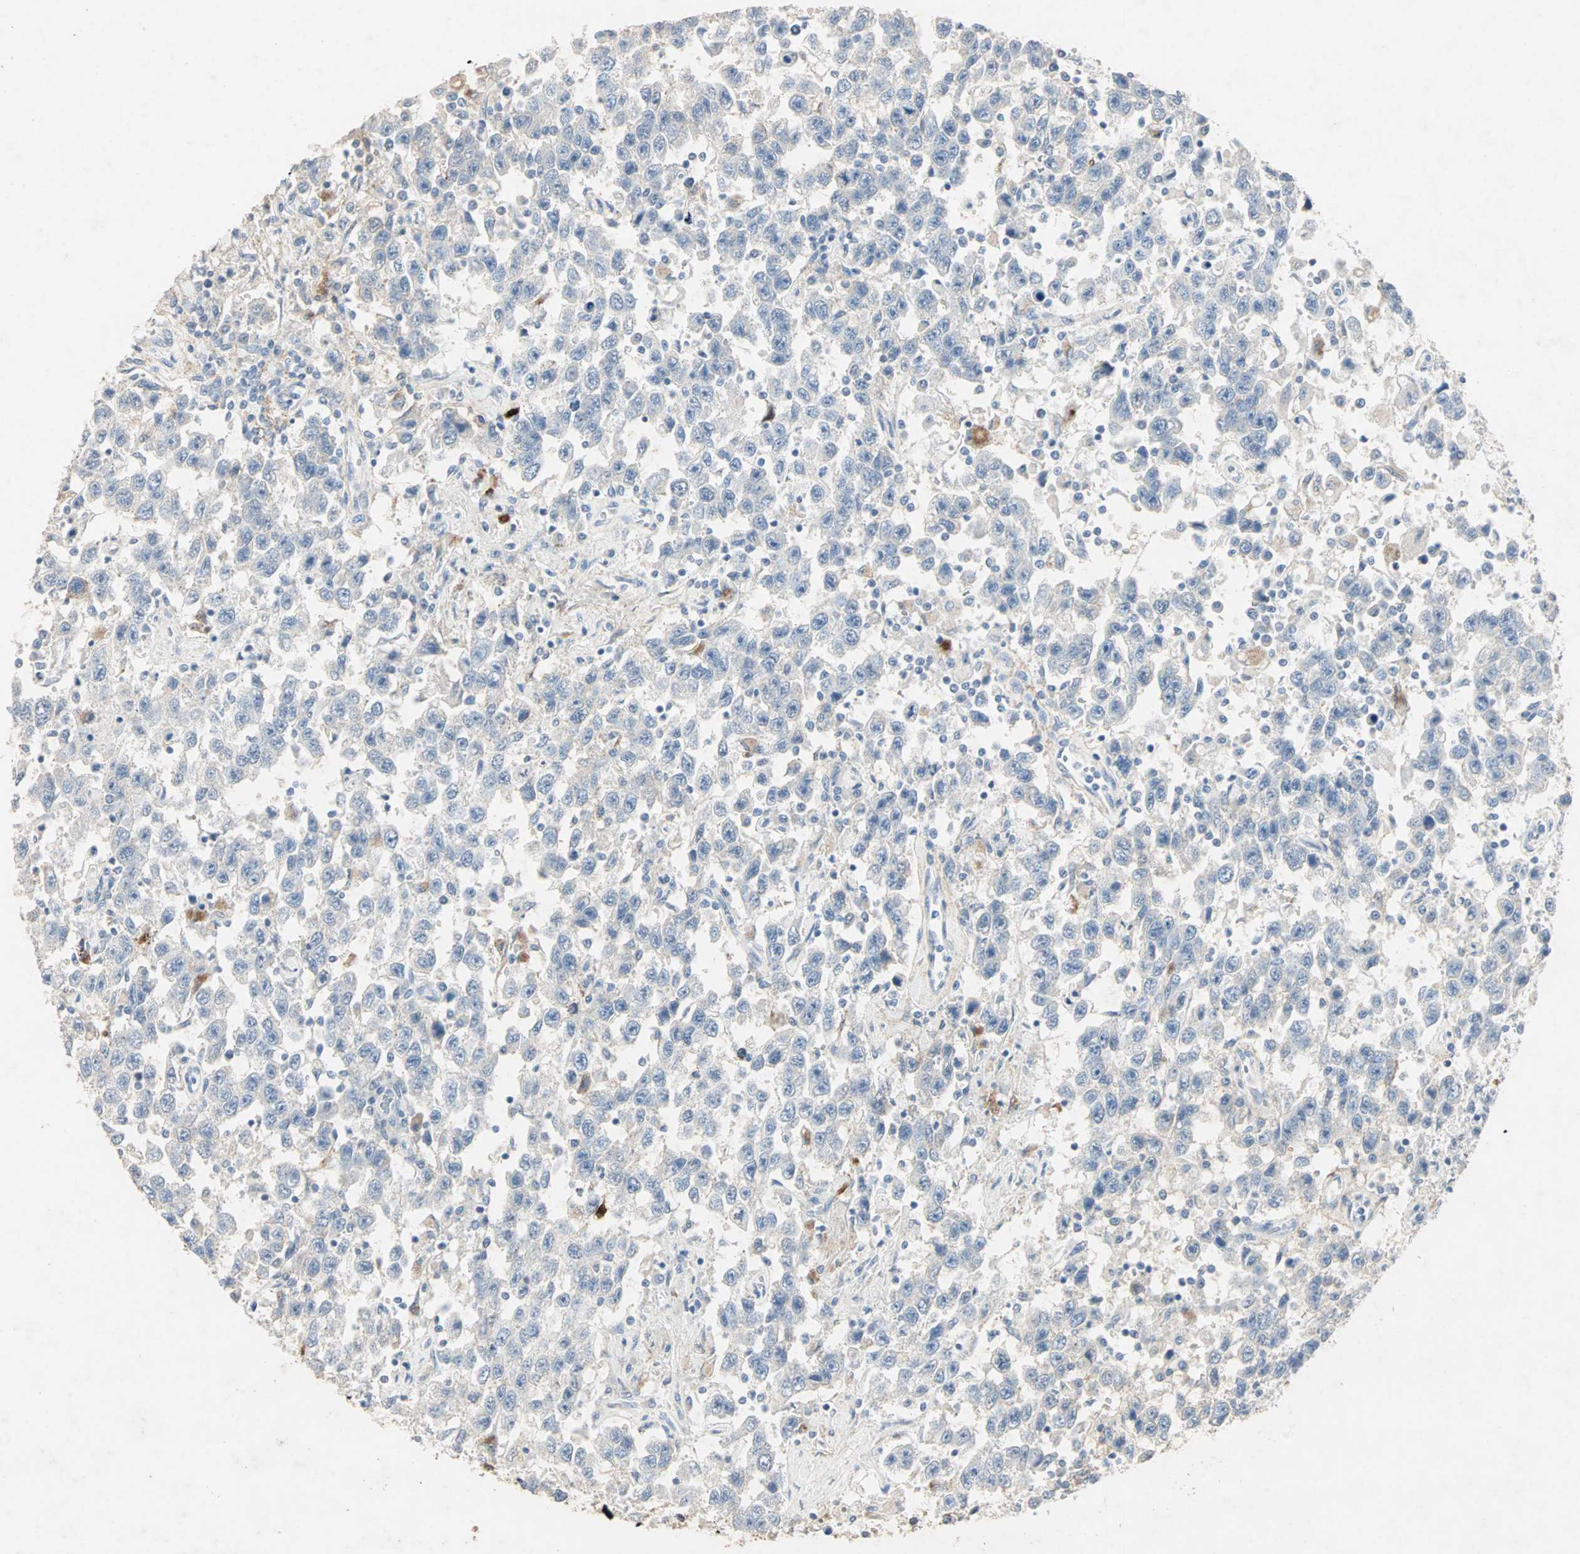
{"staining": {"intensity": "negative", "quantity": "none", "location": "none"}, "tissue": "testis cancer", "cell_type": "Tumor cells", "image_type": "cancer", "snomed": [{"axis": "morphology", "description": "Seminoma, NOS"}, {"axis": "topography", "description": "Testis"}], "caption": "This is a micrograph of immunohistochemistry (IHC) staining of testis seminoma, which shows no staining in tumor cells.", "gene": "CEACAM6", "patient": {"sex": "male", "age": 41}}